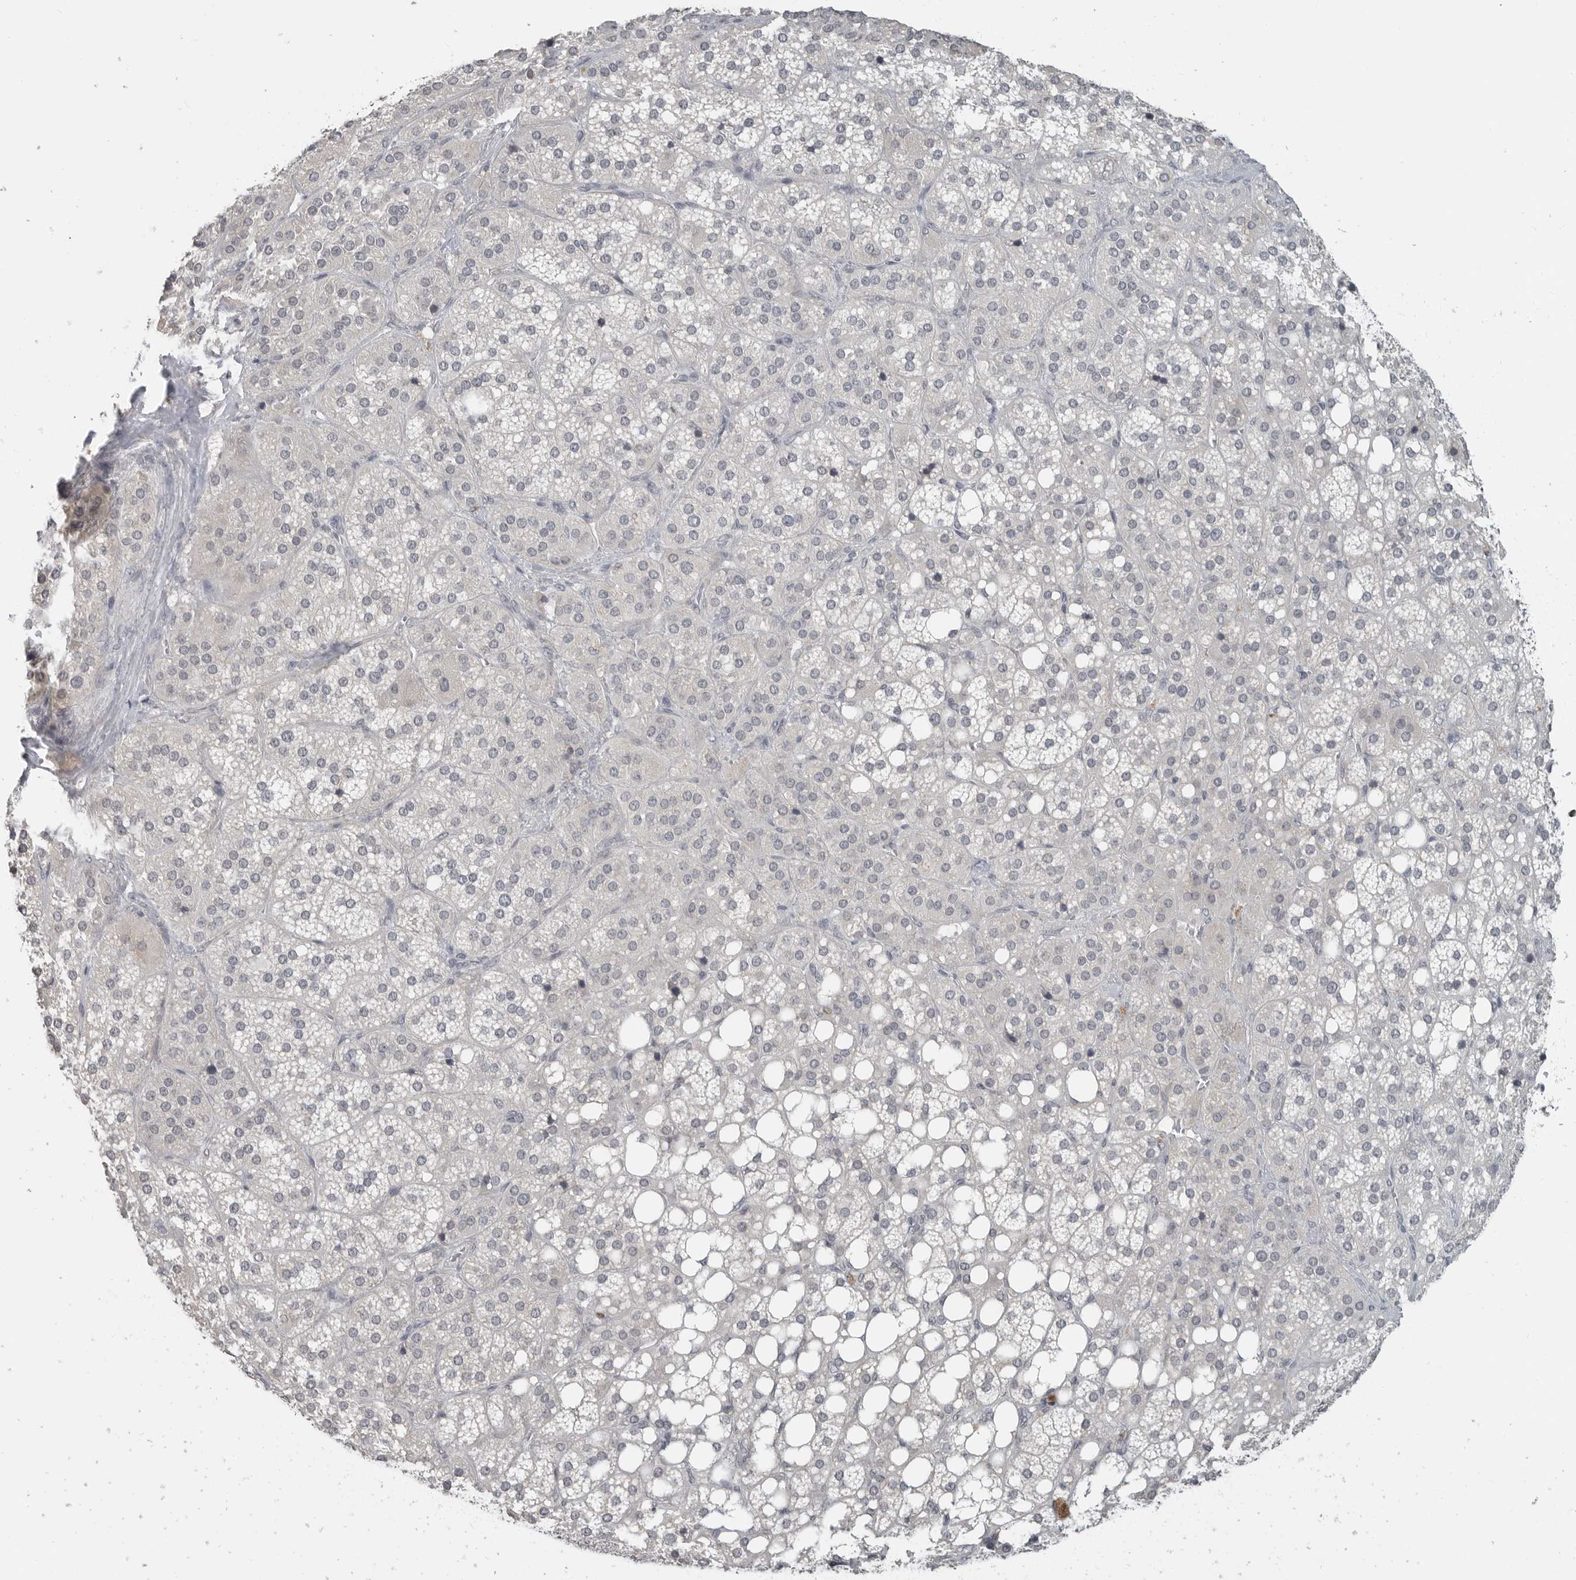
{"staining": {"intensity": "weak", "quantity": "<25%", "location": "cytoplasmic/membranous"}, "tissue": "adrenal gland", "cell_type": "Glandular cells", "image_type": "normal", "snomed": [{"axis": "morphology", "description": "Normal tissue, NOS"}, {"axis": "topography", "description": "Adrenal gland"}], "caption": "Immunohistochemistry (IHC) of unremarkable adrenal gland reveals no staining in glandular cells.", "gene": "FOXP3", "patient": {"sex": "female", "age": 59}}